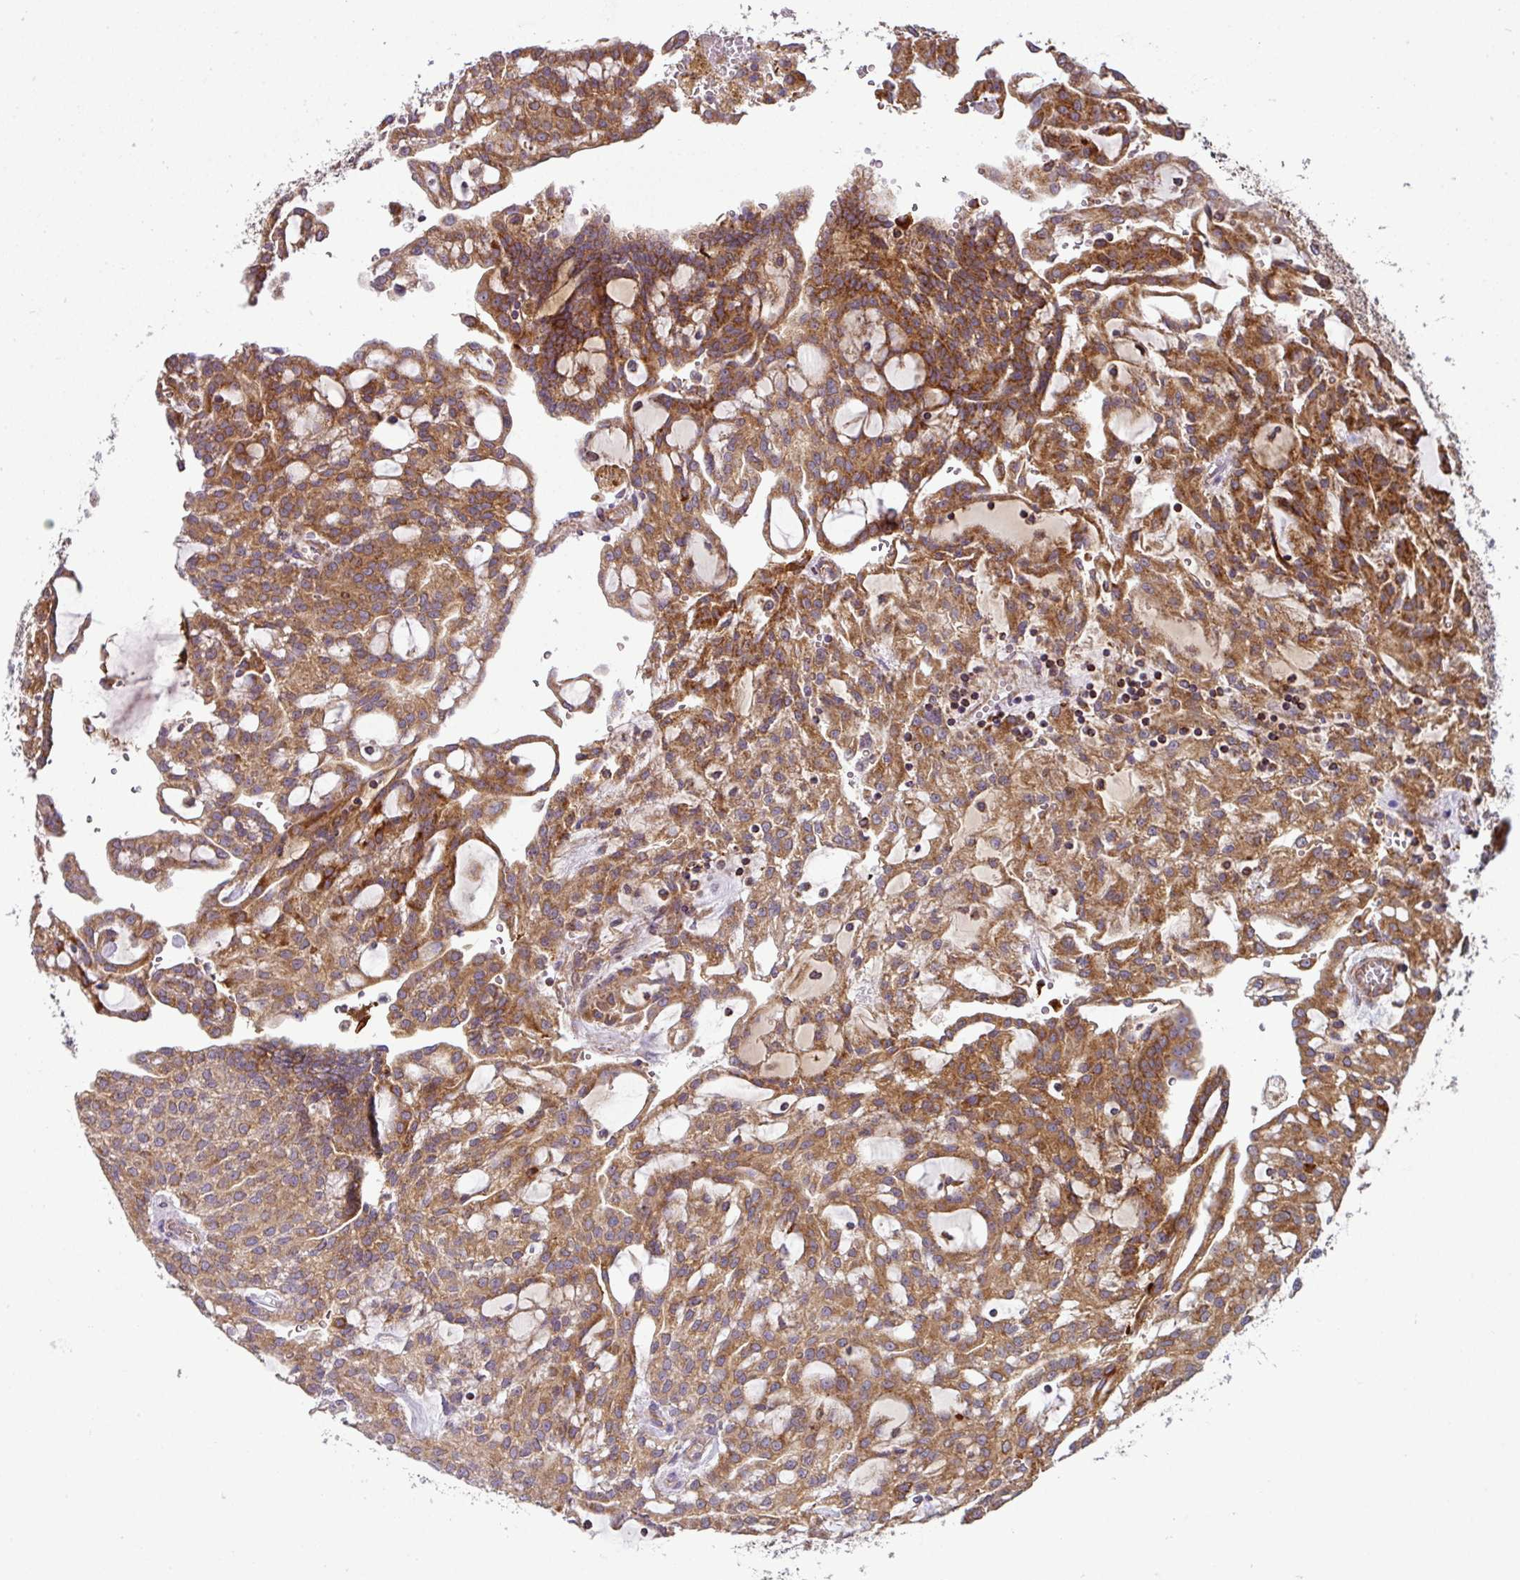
{"staining": {"intensity": "moderate", "quantity": ">75%", "location": "cytoplasmic/membranous"}, "tissue": "renal cancer", "cell_type": "Tumor cells", "image_type": "cancer", "snomed": [{"axis": "morphology", "description": "Adenocarcinoma, NOS"}, {"axis": "topography", "description": "Kidney"}], "caption": "Renal cancer (adenocarcinoma) stained with DAB (3,3'-diaminobenzidine) IHC shows medium levels of moderate cytoplasmic/membranous staining in approximately >75% of tumor cells.", "gene": "PRELID3B", "patient": {"sex": "male", "age": 63}}